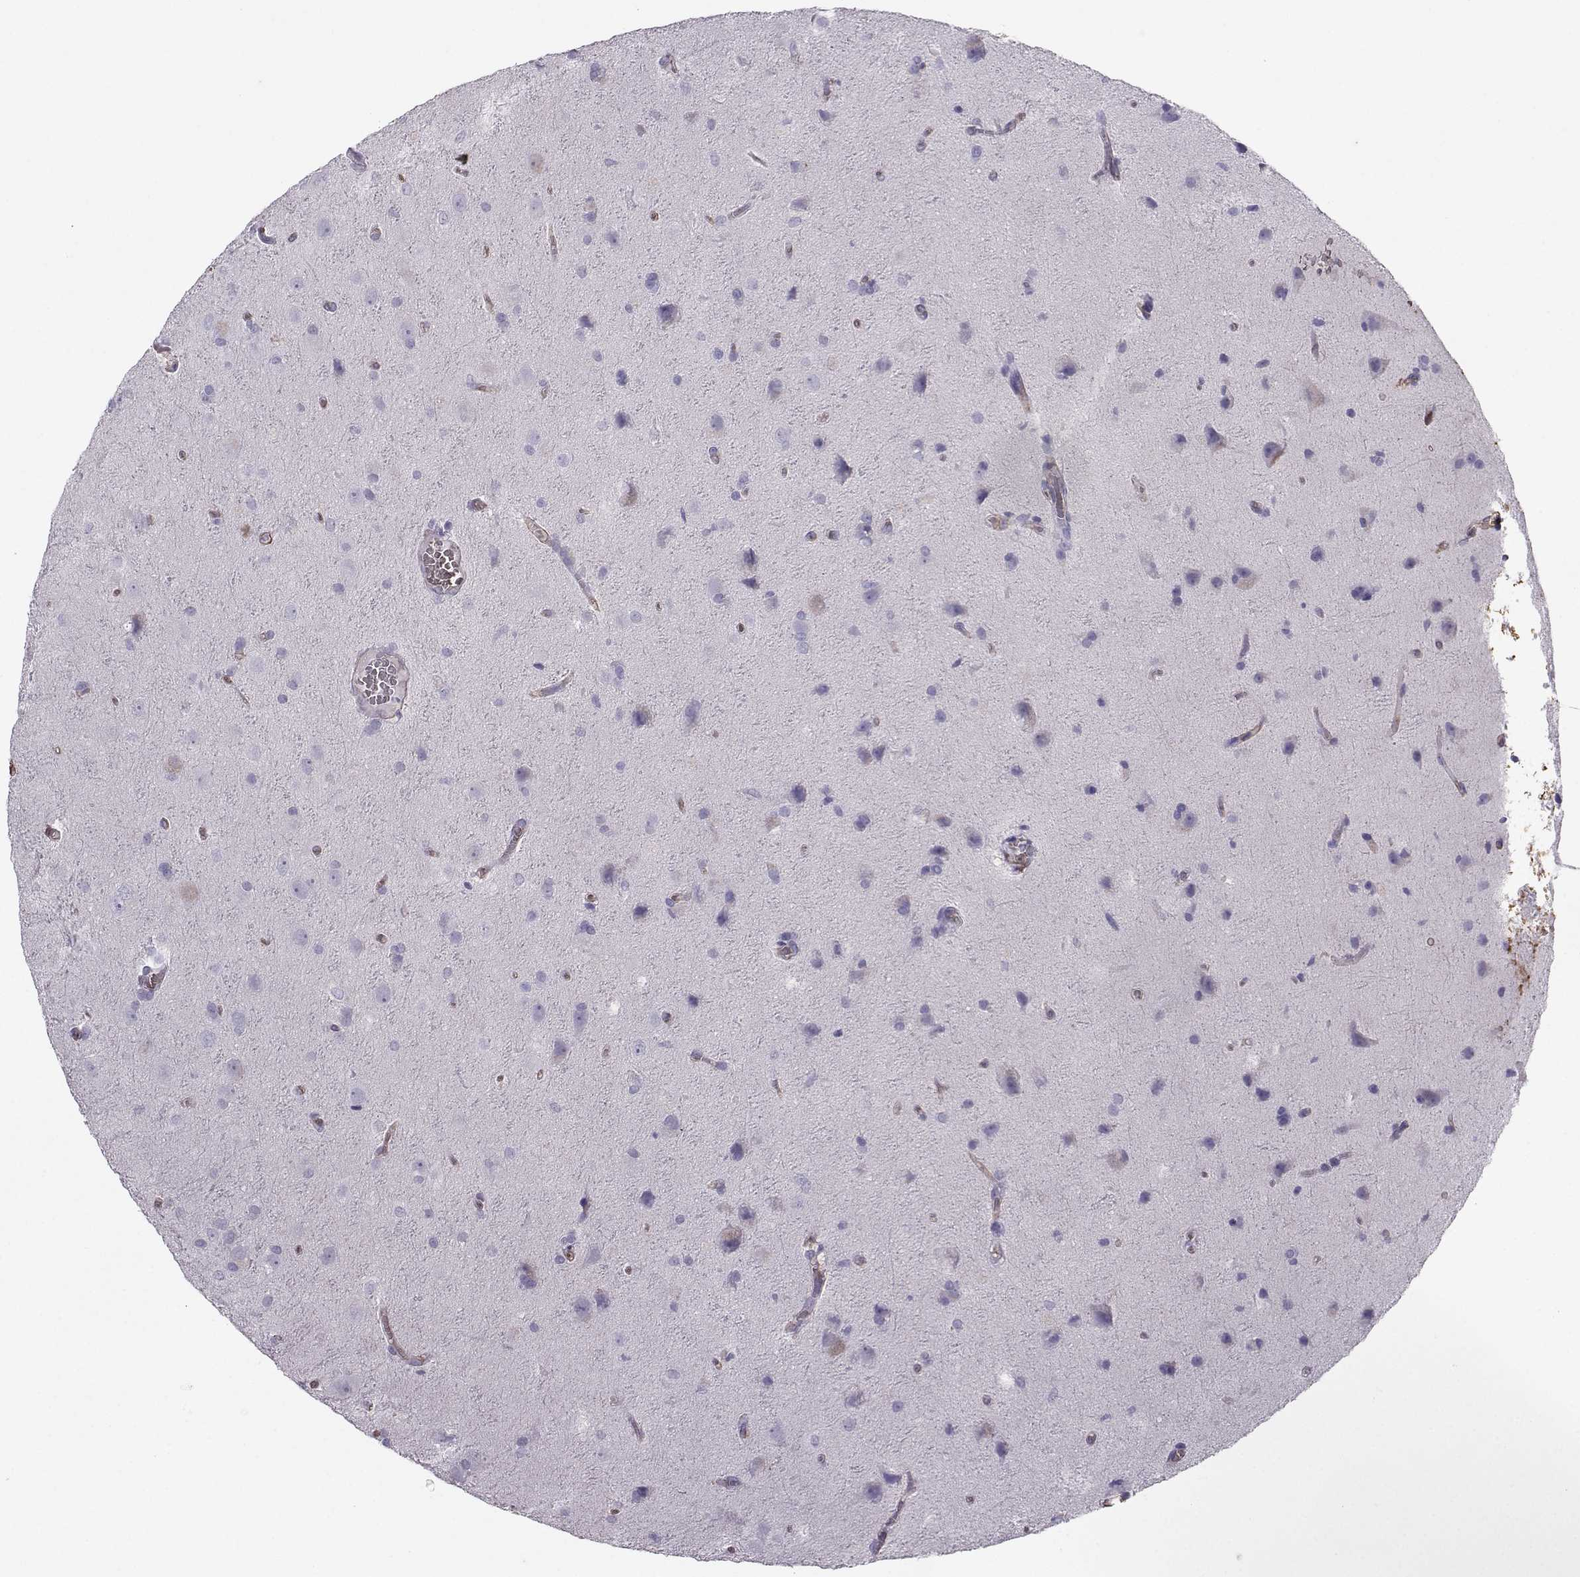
{"staining": {"intensity": "negative", "quantity": "none", "location": "none"}, "tissue": "glioma", "cell_type": "Tumor cells", "image_type": "cancer", "snomed": [{"axis": "morphology", "description": "Glioma, malignant, Low grade"}, {"axis": "topography", "description": "Brain"}], "caption": "Micrograph shows no significant protein staining in tumor cells of low-grade glioma (malignant).", "gene": "CLUL1", "patient": {"sex": "male", "age": 58}}